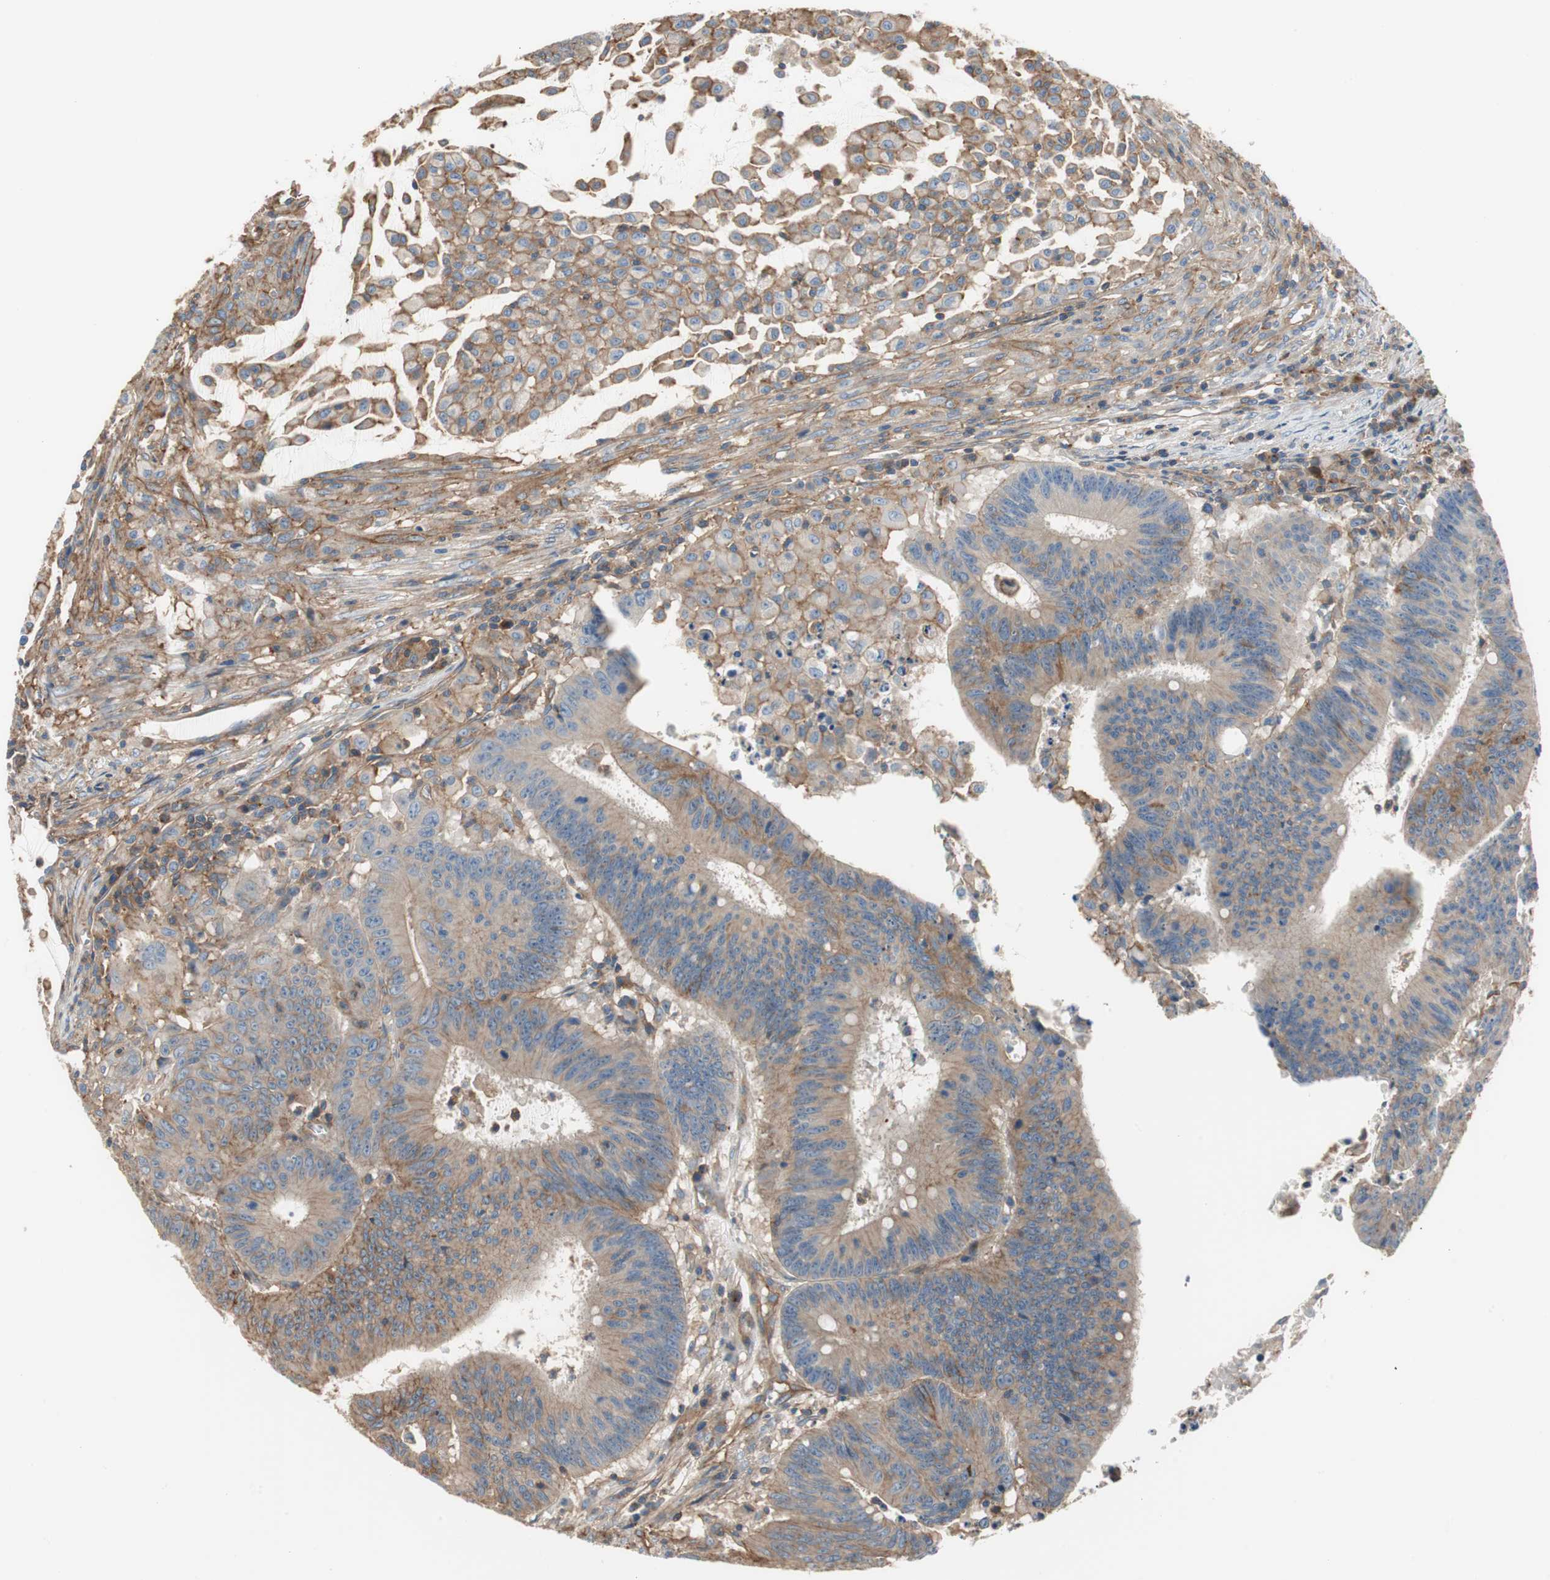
{"staining": {"intensity": "moderate", "quantity": "25%-75%", "location": "cytoplasmic/membranous"}, "tissue": "colorectal cancer", "cell_type": "Tumor cells", "image_type": "cancer", "snomed": [{"axis": "morphology", "description": "Adenocarcinoma, NOS"}, {"axis": "topography", "description": "Colon"}], "caption": "An immunohistochemistry image of neoplastic tissue is shown. Protein staining in brown highlights moderate cytoplasmic/membranous positivity in adenocarcinoma (colorectal) within tumor cells. Nuclei are stained in blue.", "gene": "IL1RL1", "patient": {"sex": "male", "age": 45}}